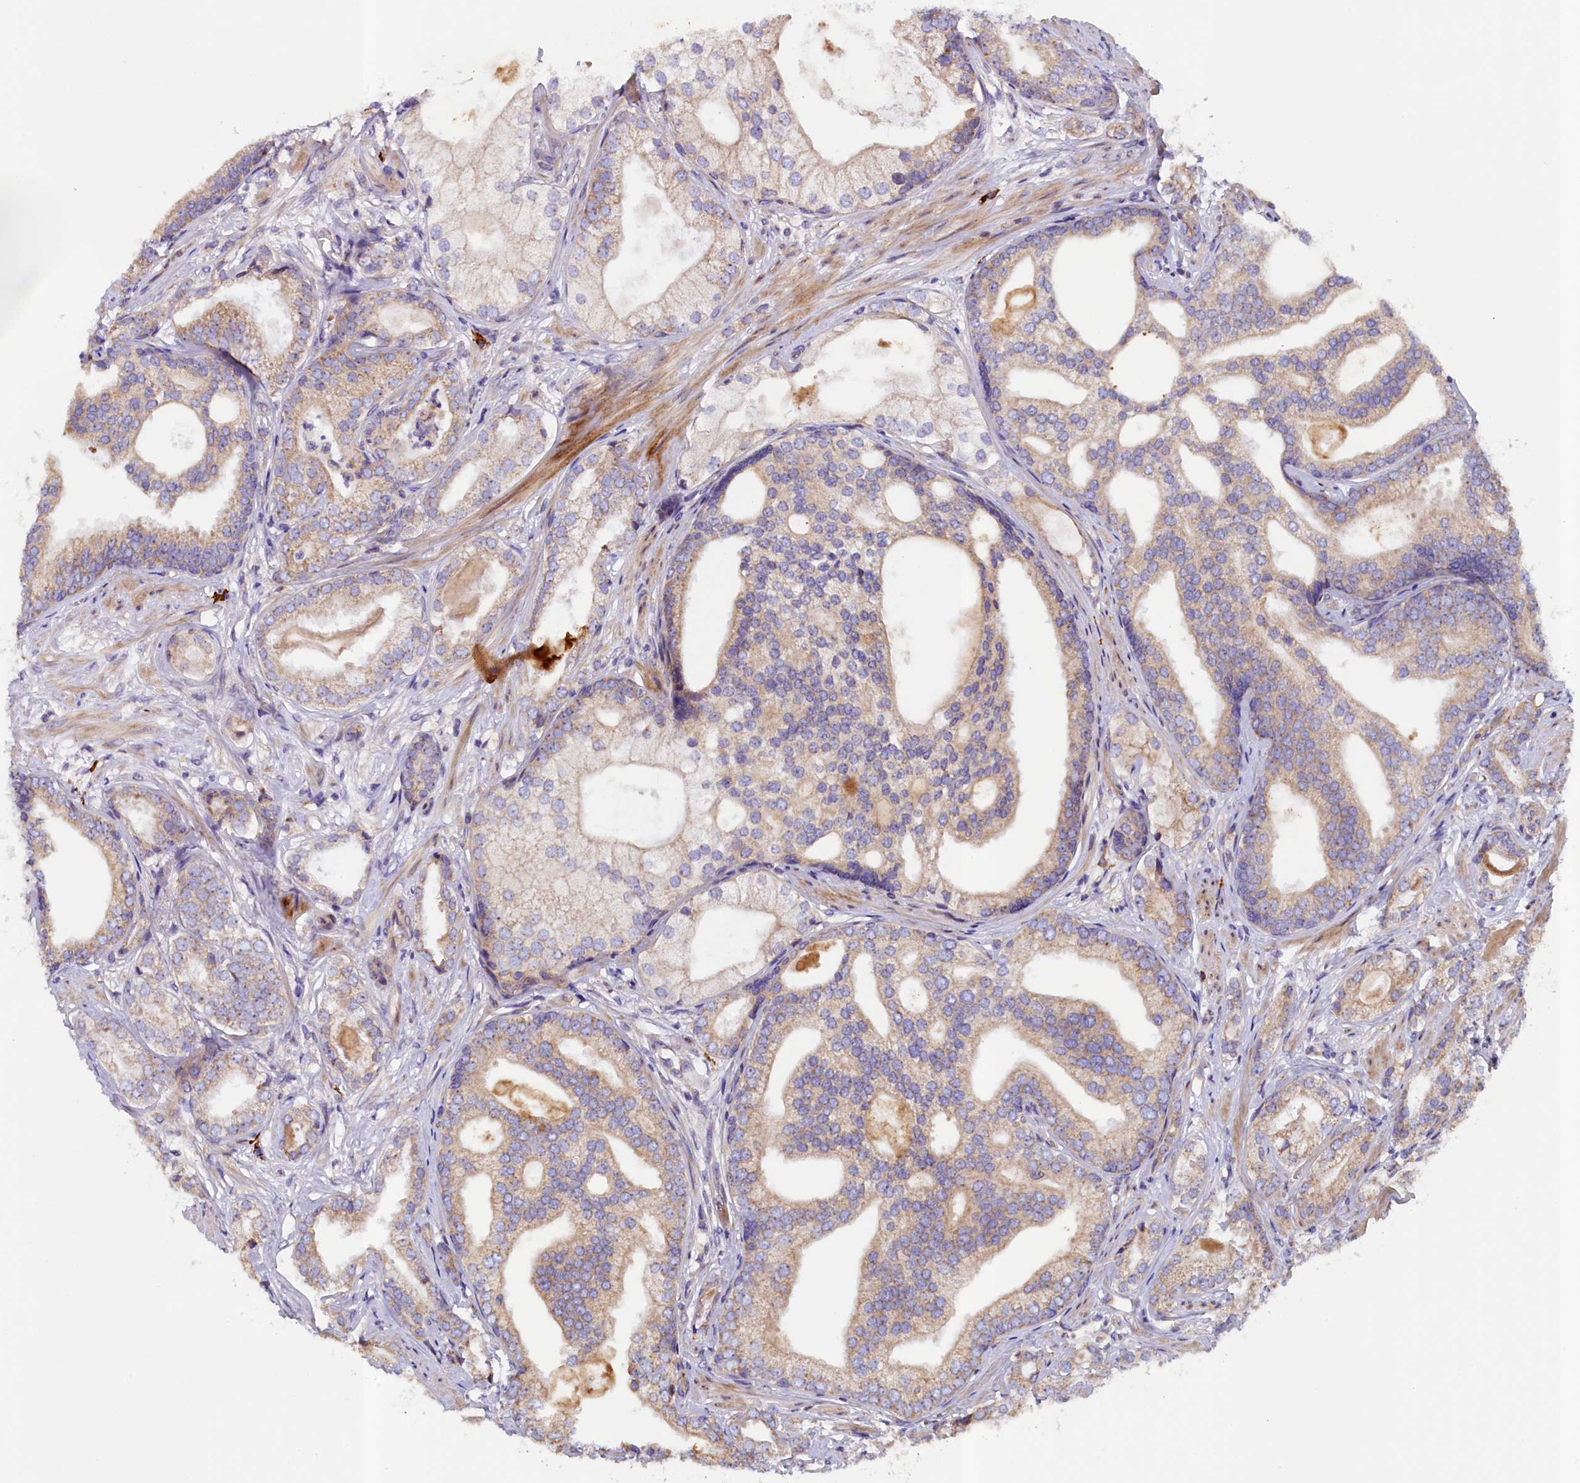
{"staining": {"intensity": "weak", "quantity": ">75%", "location": "cytoplasmic/membranous"}, "tissue": "prostate cancer", "cell_type": "Tumor cells", "image_type": "cancer", "snomed": [{"axis": "morphology", "description": "Adenocarcinoma, High grade"}, {"axis": "topography", "description": "Prostate"}], "caption": "The micrograph exhibits staining of prostate cancer, revealing weak cytoplasmic/membranous protein positivity (brown color) within tumor cells. Using DAB (brown) and hematoxylin (blue) stains, captured at high magnification using brightfield microscopy.", "gene": "FRY", "patient": {"sex": "male", "age": 60}}